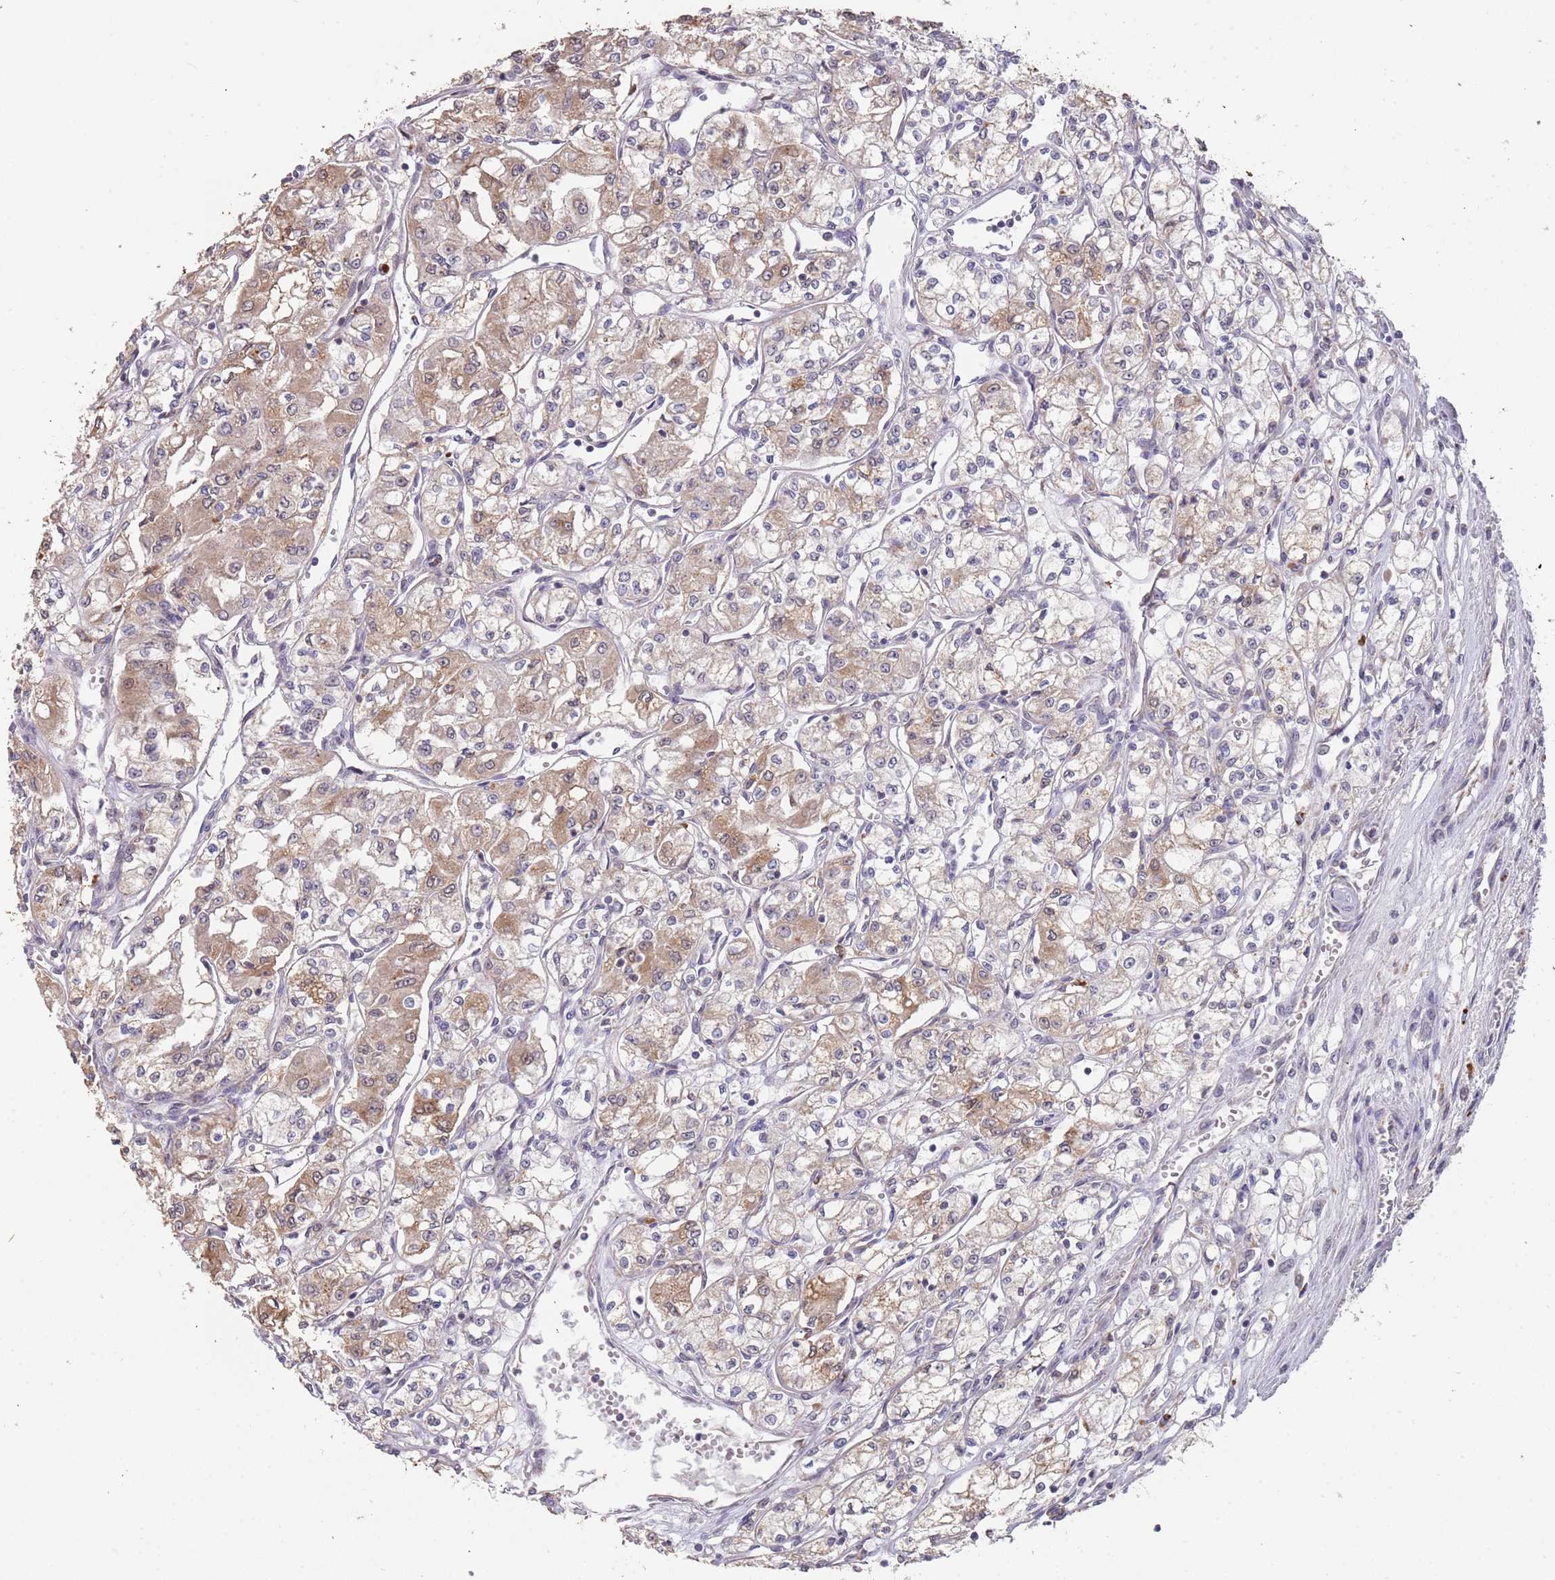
{"staining": {"intensity": "moderate", "quantity": "25%-75%", "location": "cytoplasmic/membranous"}, "tissue": "renal cancer", "cell_type": "Tumor cells", "image_type": "cancer", "snomed": [{"axis": "morphology", "description": "Adenocarcinoma, NOS"}, {"axis": "topography", "description": "Kidney"}], "caption": "Adenocarcinoma (renal) stained for a protein (brown) displays moderate cytoplasmic/membranous positive staining in approximately 25%-75% of tumor cells.", "gene": "TMEM64", "patient": {"sex": "male", "age": 59}}